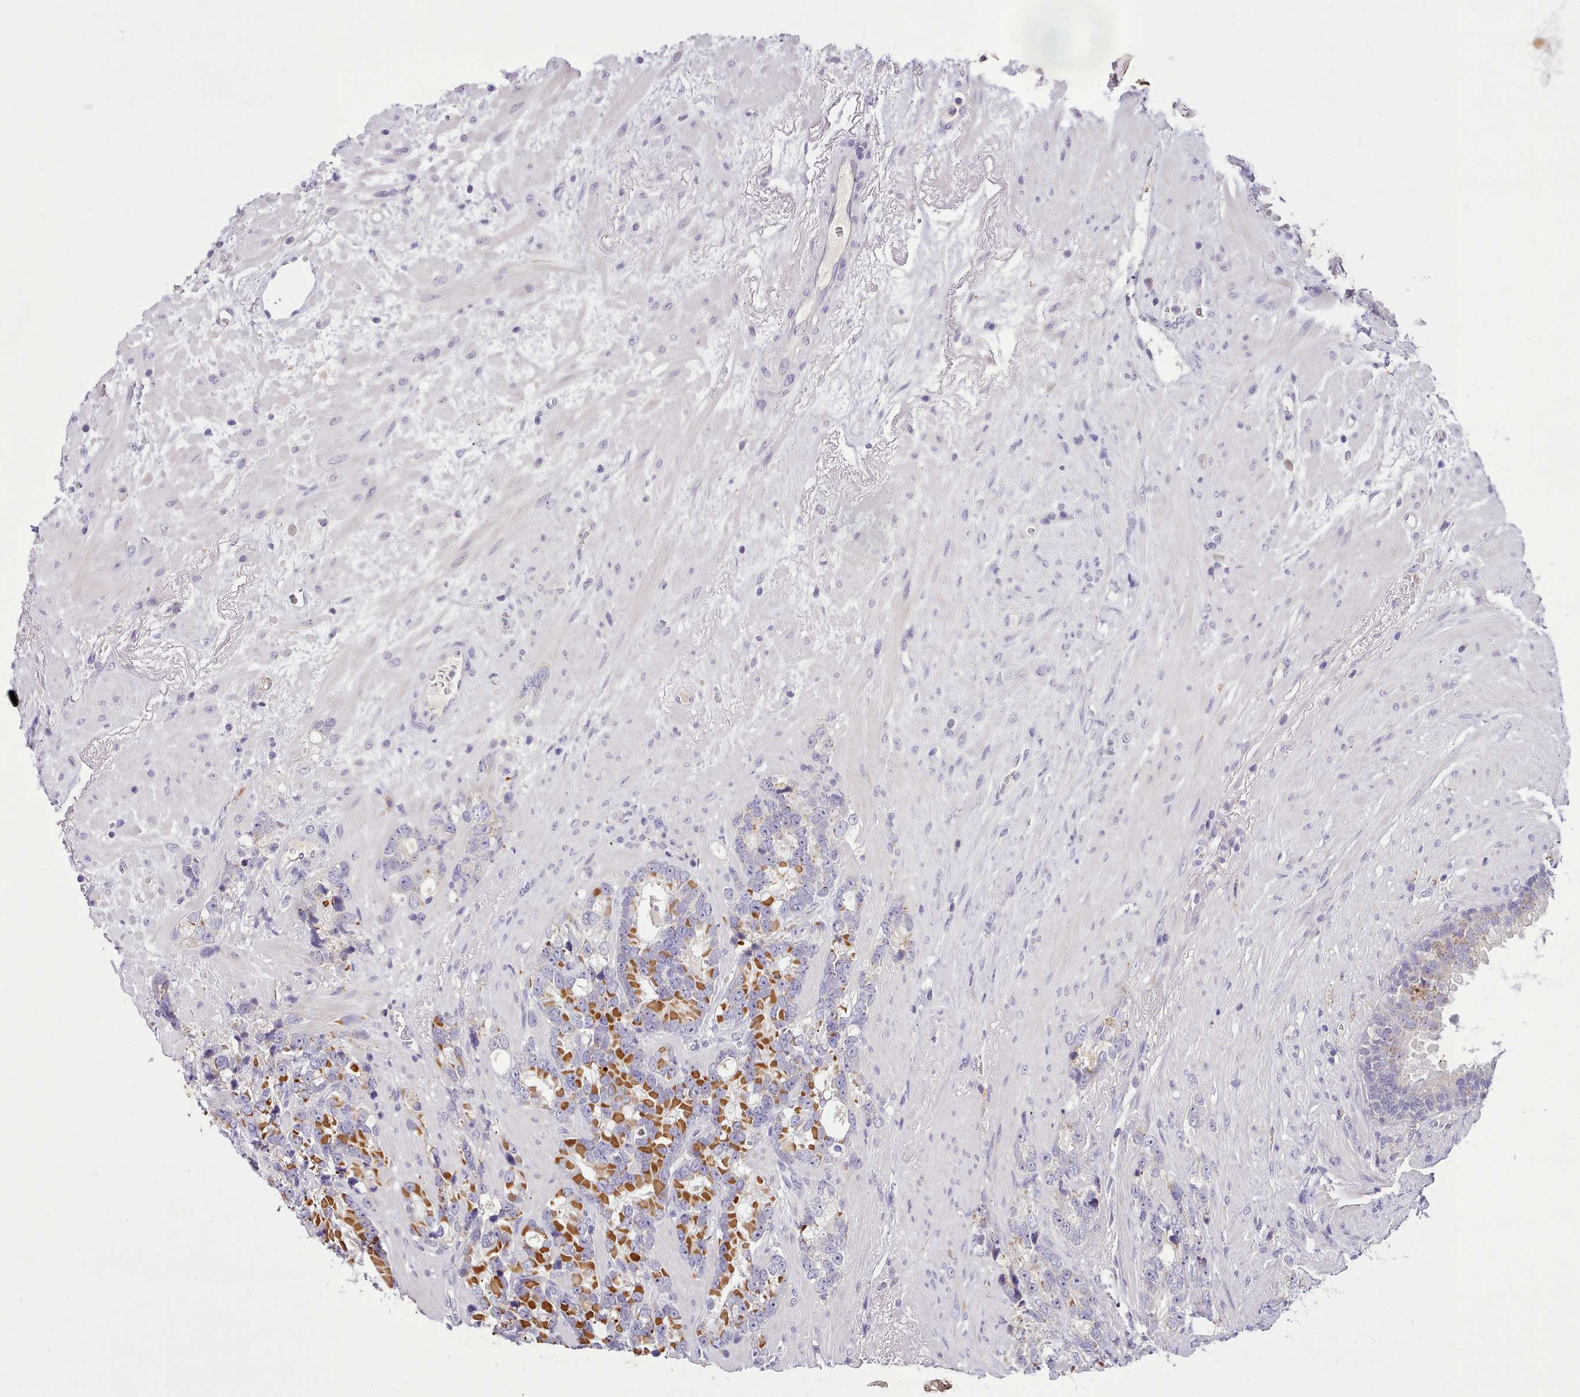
{"staining": {"intensity": "weak", "quantity": "<25%", "location": "cytoplasmic/membranous"}, "tissue": "prostate cancer", "cell_type": "Tumor cells", "image_type": "cancer", "snomed": [{"axis": "morphology", "description": "Adenocarcinoma, High grade"}, {"axis": "topography", "description": "Prostate"}], "caption": "Micrograph shows no significant protein staining in tumor cells of prostate cancer. (Stains: DAB immunohistochemistry with hematoxylin counter stain, Microscopy: brightfield microscopy at high magnification).", "gene": "FAM83E", "patient": {"sex": "male", "age": 74}}